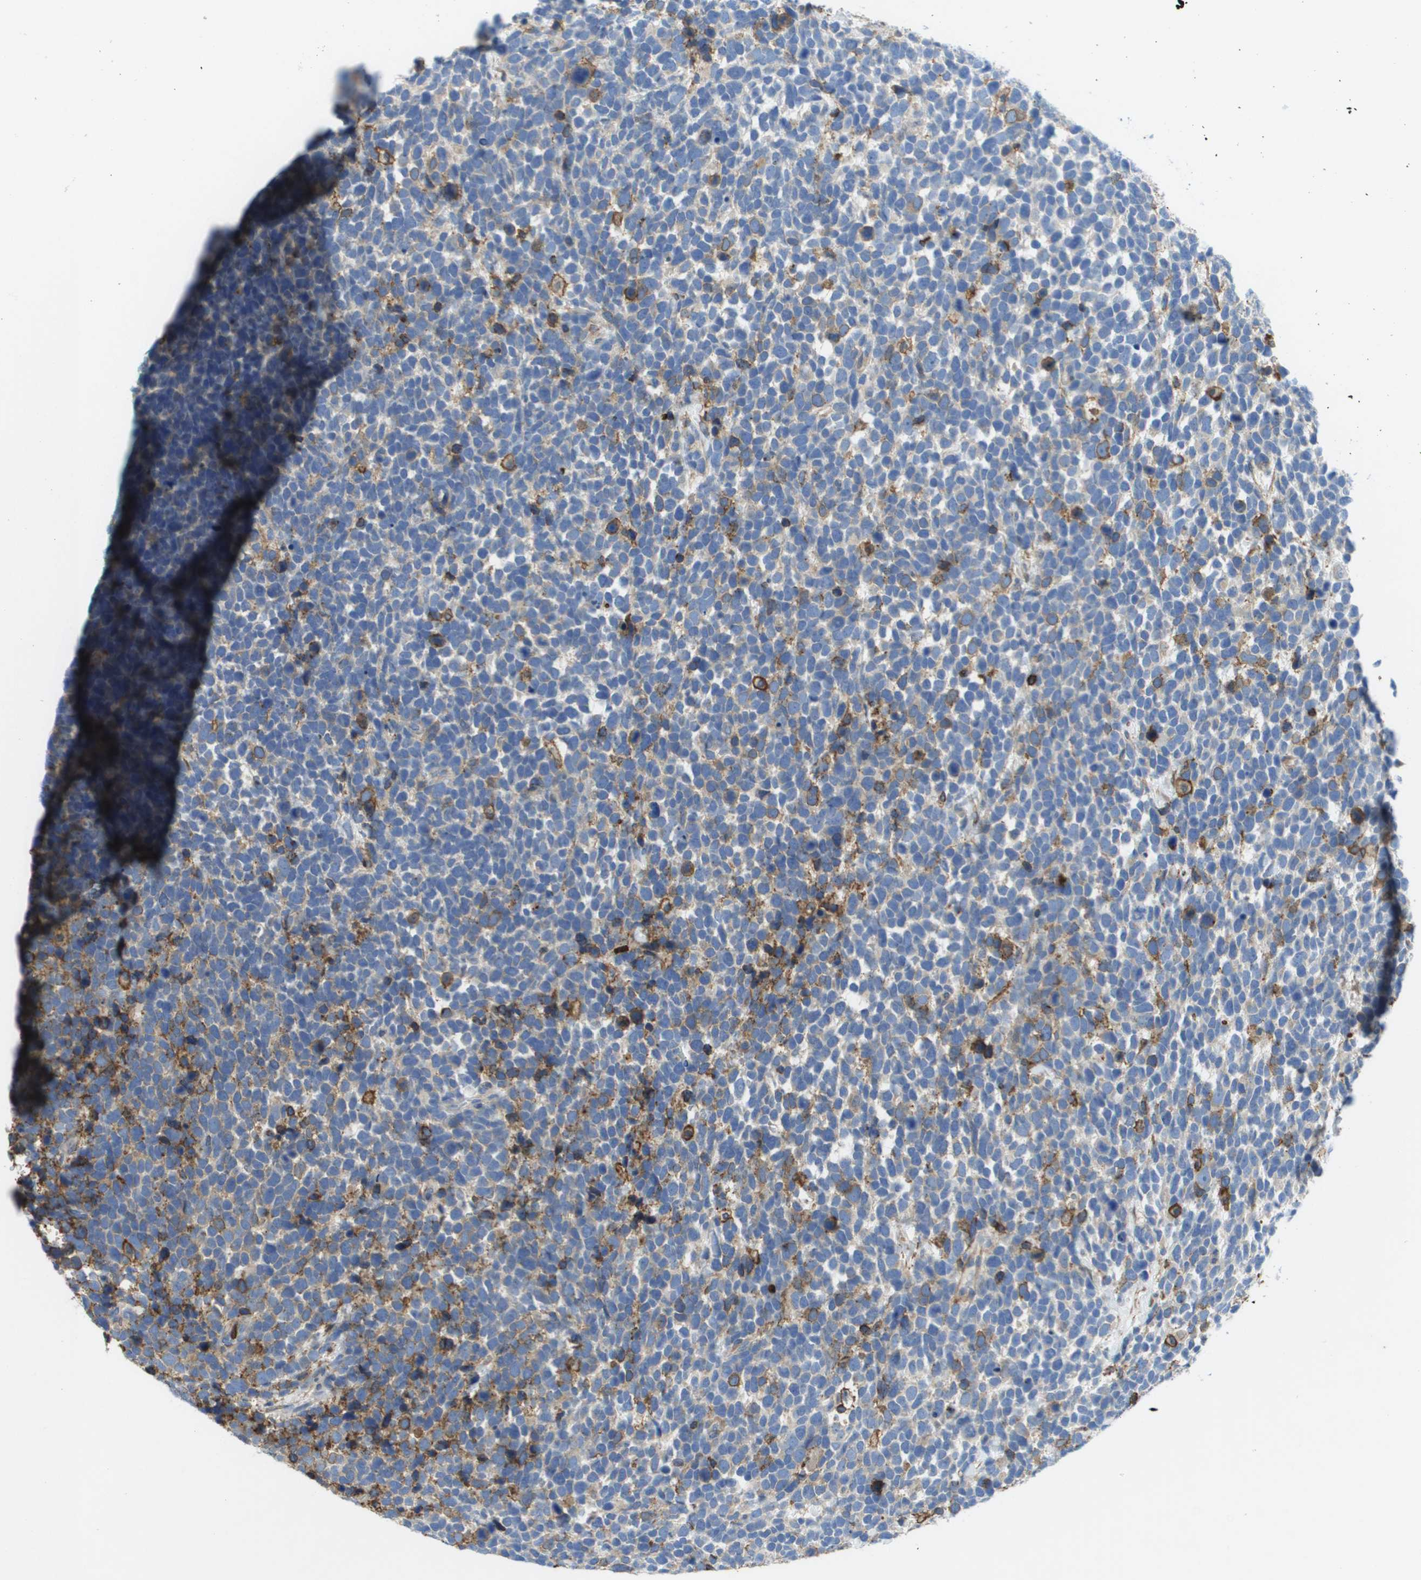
{"staining": {"intensity": "moderate", "quantity": "<25%", "location": "cytoplasmic/membranous"}, "tissue": "urothelial cancer", "cell_type": "Tumor cells", "image_type": "cancer", "snomed": [{"axis": "morphology", "description": "Urothelial carcinoma, High grade"}, {"axis": "topography", "description": "Urinary bladder"}], "caption": "Urothelial cancer tissue shows moderate cytoplasmic/membranous expression in approximately <25% of tumor cells", "gene": "PASK", "patient": {"sex": "female", "age": 82}}